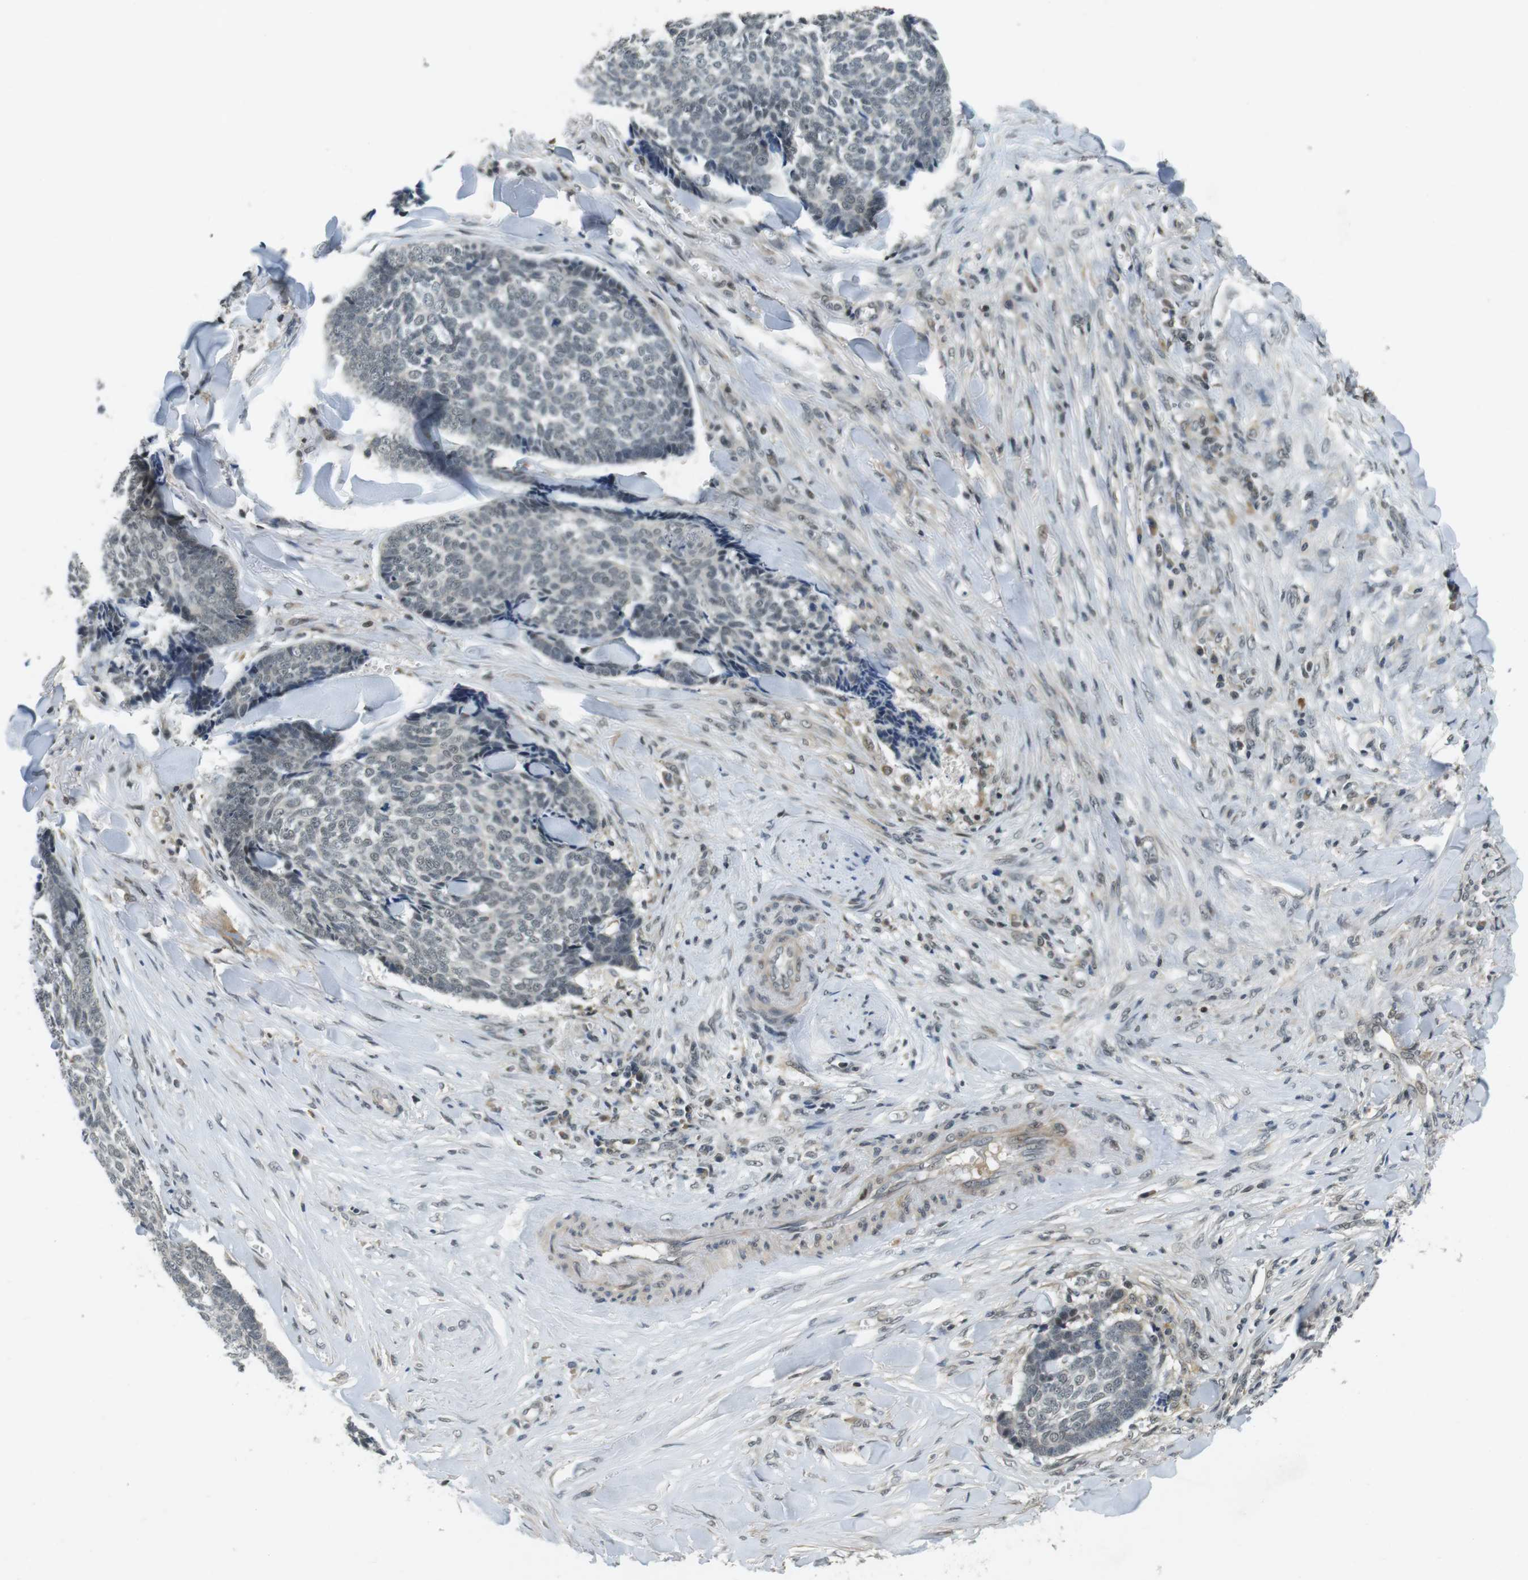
{"staining": {"intensity": "weak", "quantity": "25%-75%", "location": "nuclear"}, "tissue": "skin cancer", "cell_type": "Tumor cells", "image_type": "cancer", "snomed": [{"axis": "morphology", "description": "Basal cell carcinoma"}, {"axis": "topography", "description": "Skin"}], "caption": "High-magnification brightfield microscopy of skin basal cell carcinoma stained with DAB (brown) and counterstained with hematoxylin (blue). tumor cells exhibit weak nuclear staining is seen in approximately25%-75% of cells.", "gene": "BRD4", "patient": {"sex": "male", "age": 84}}